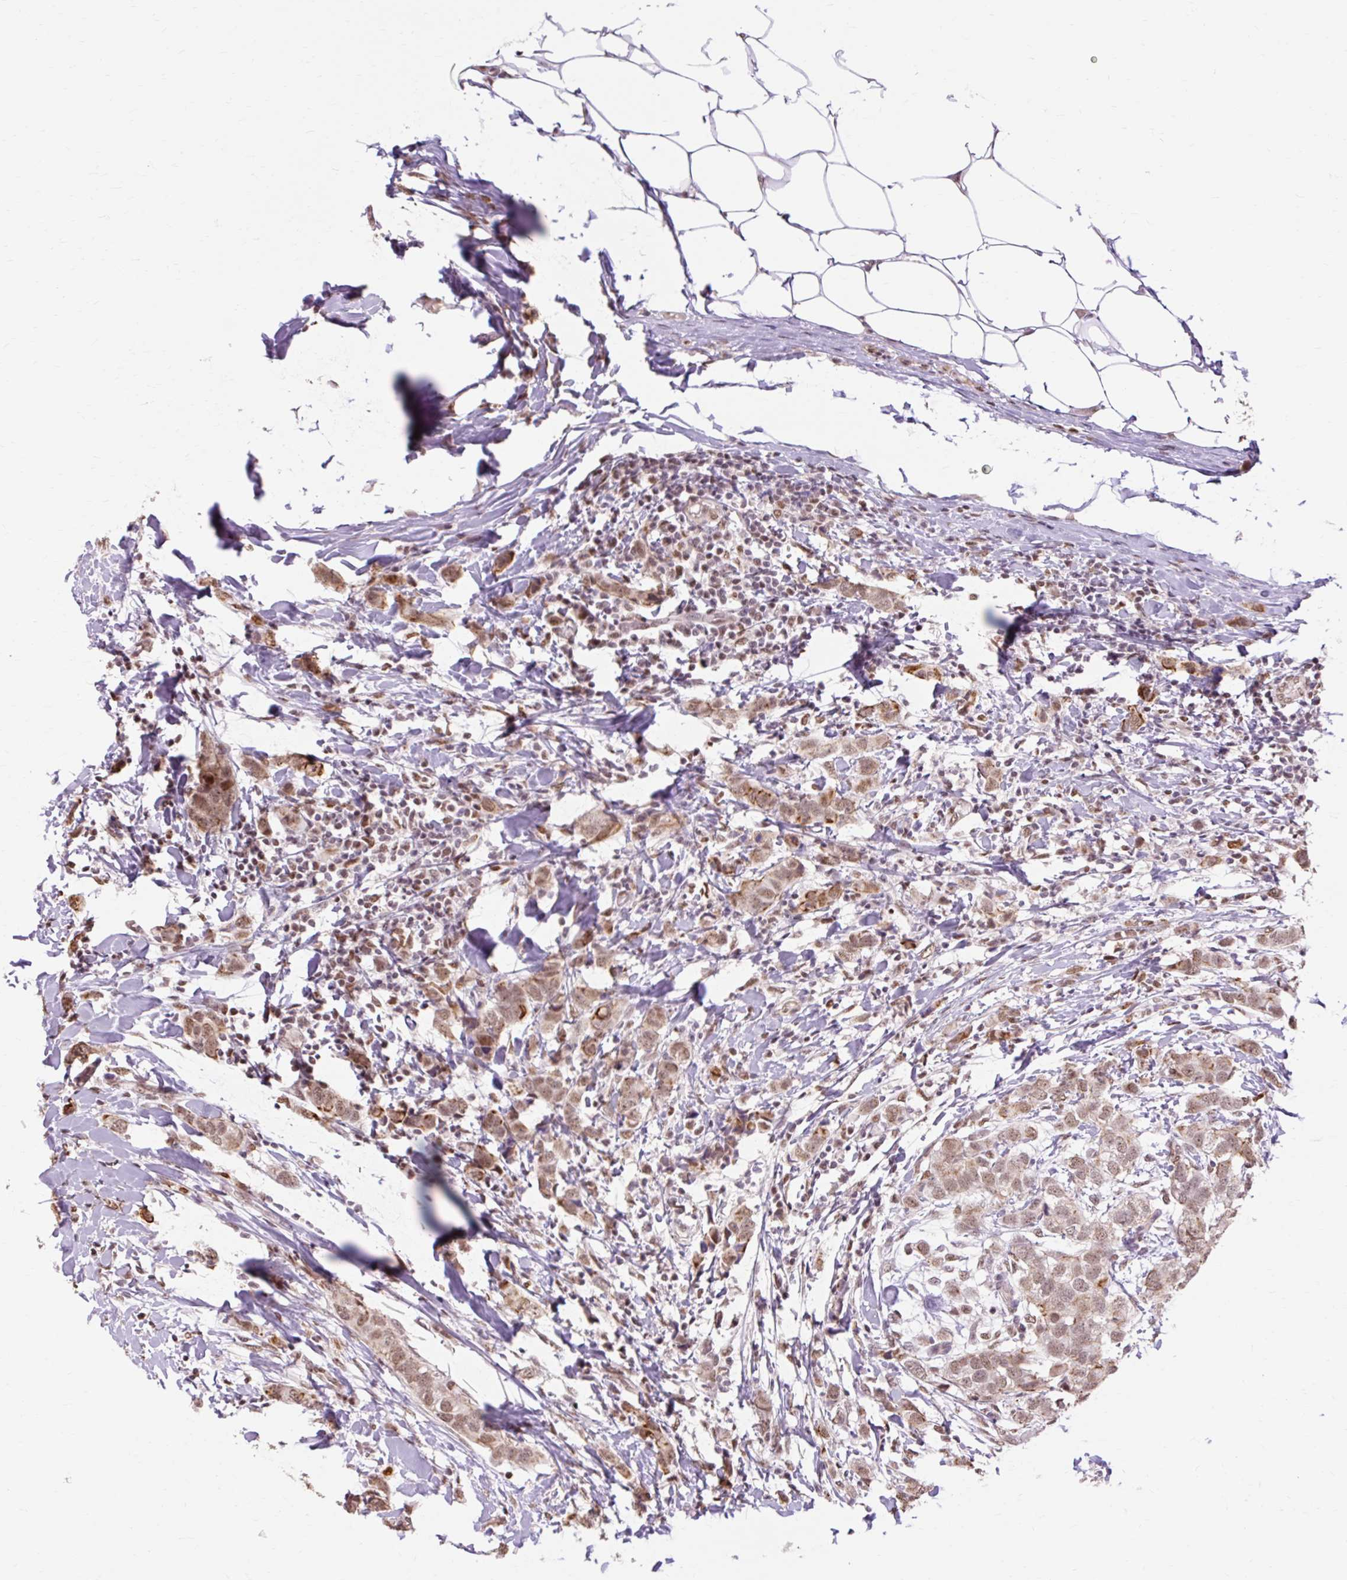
{"staining": {"intensity": "moderate", "quantity": ">75%", "location": "cytoplasmic/membranous,nuclear"}, "tissue": "breast cancer", "cell_type": "Tumor cells", "image_type": "cancer", "snomed": [{"axis": "morphology", "description": "Duct carcinoma"}, {"axis": "topography", "description": "Breast"}], "caption": "Protein analysis of invasive ductal carcinoma (breast) tissue shows moderate cytoplasmic/membranous and nuclear staining in approximately >75% of tumor cells.", "gene": "NPIPB12", "patient": {"sex": "female", "age": 50}}